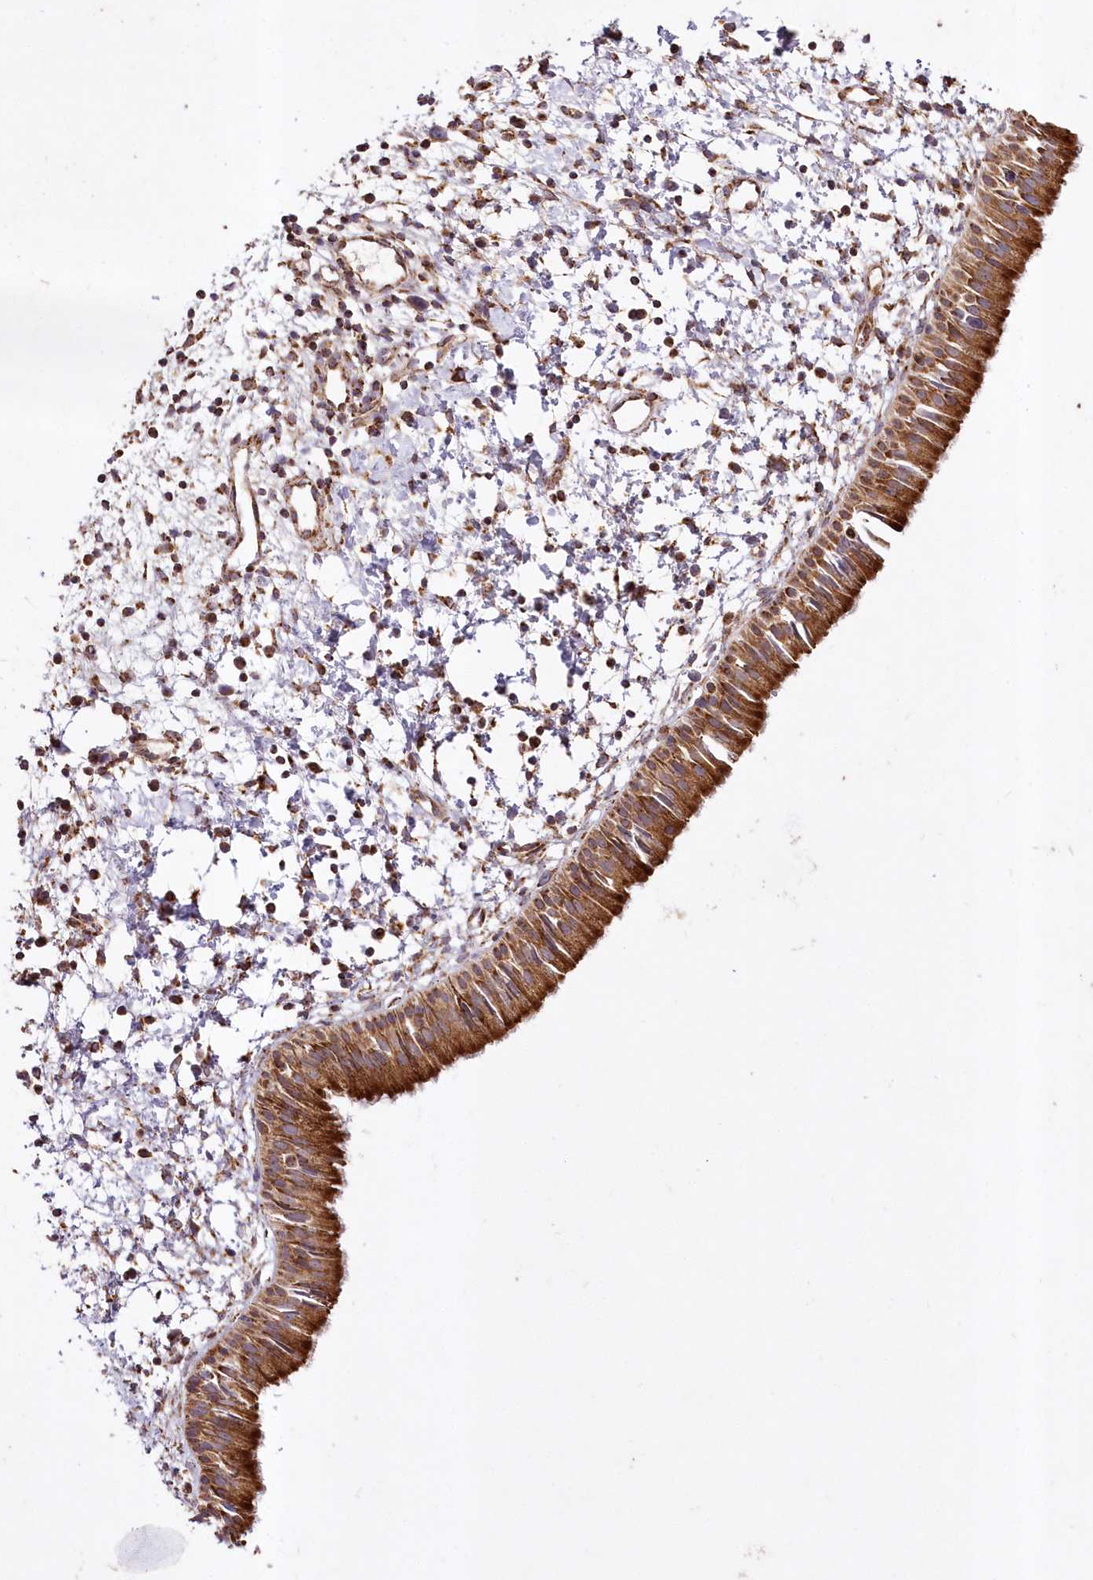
{"staining": {"intensity": "strong", "quantity": ">75%", "location": "cytoplasmic/membranous"}, "tissue": "nasopharynx", "cell_type": "Respiratory epithelial cells", "image_type": "normal", "snomed": [{"axis": "morphology", "description": "Normal tissue, NOS"}, {"axis": "topography", "description": "Nasopharynx"}], "caption": "An image of human nasopharynx stained for a protein exhibits strong cytoplasmic/membranous brown staining in respiratory epithelial cells. Ihc stains the protein in brown and the nuclei are stained blue.", "gene": "ASNSD1", "patient": {"sex": "male", "age": 22}}